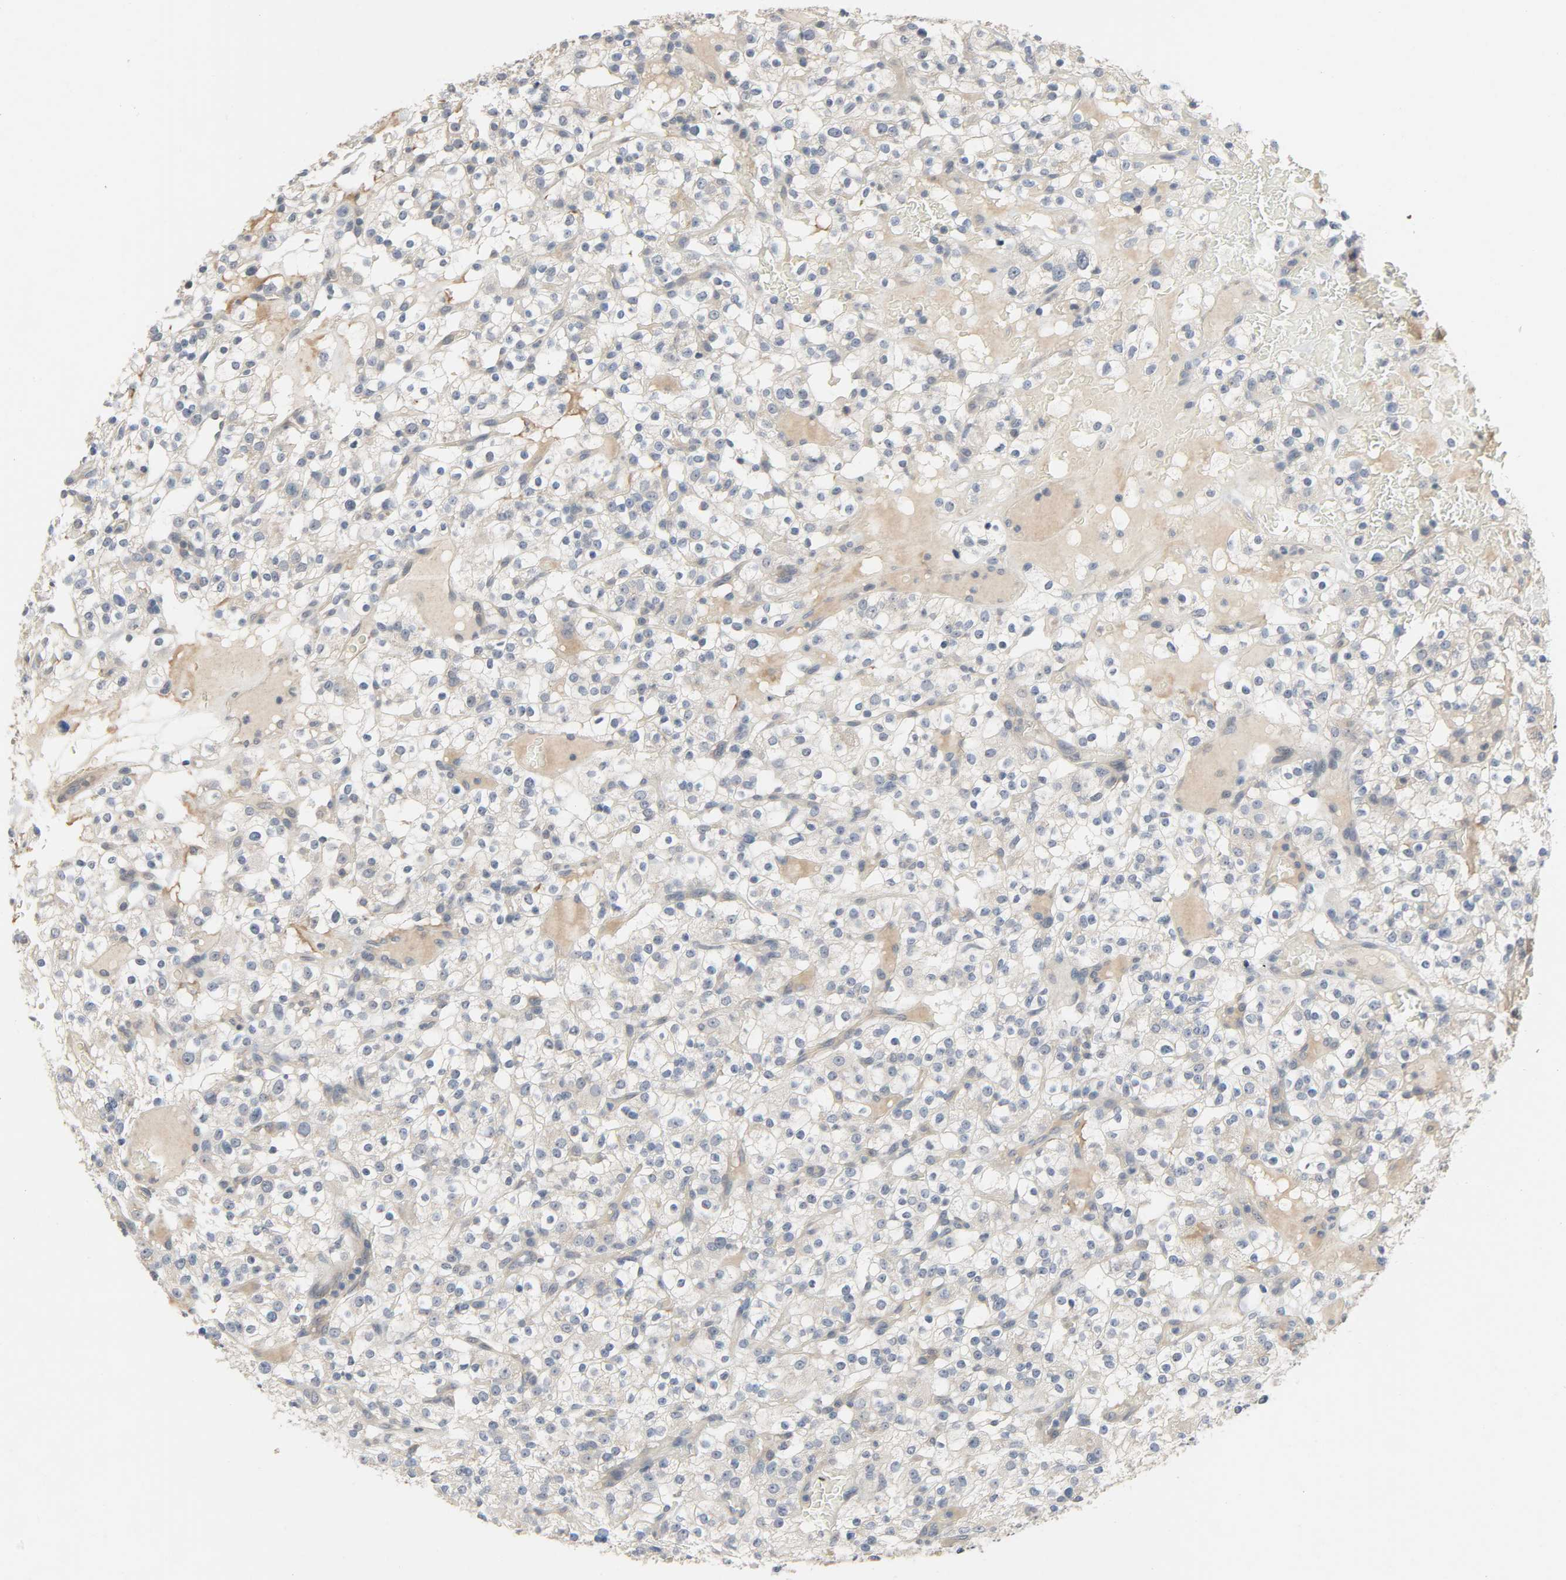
{"staining": {"intensity": "weak", "quantity": "<25%", "location": "cytoplasmic/membranous"}, "tissue": "renal cancer", "cell_type": "Tumor cells", "image_type": "cancer", "snomed": [{"axis": "morphology", "description": "Normal tissue, NOS"}, {"axis": "morphology", "description": "Adenocarcinoma, NOS"}, {"axis": "topography", "description": "Kidney"}], "caption": "Tumor cells show no significant protein staining in renal cancer.", "gene": "CD4", "patient": {"sex": "female", "age": 72}}